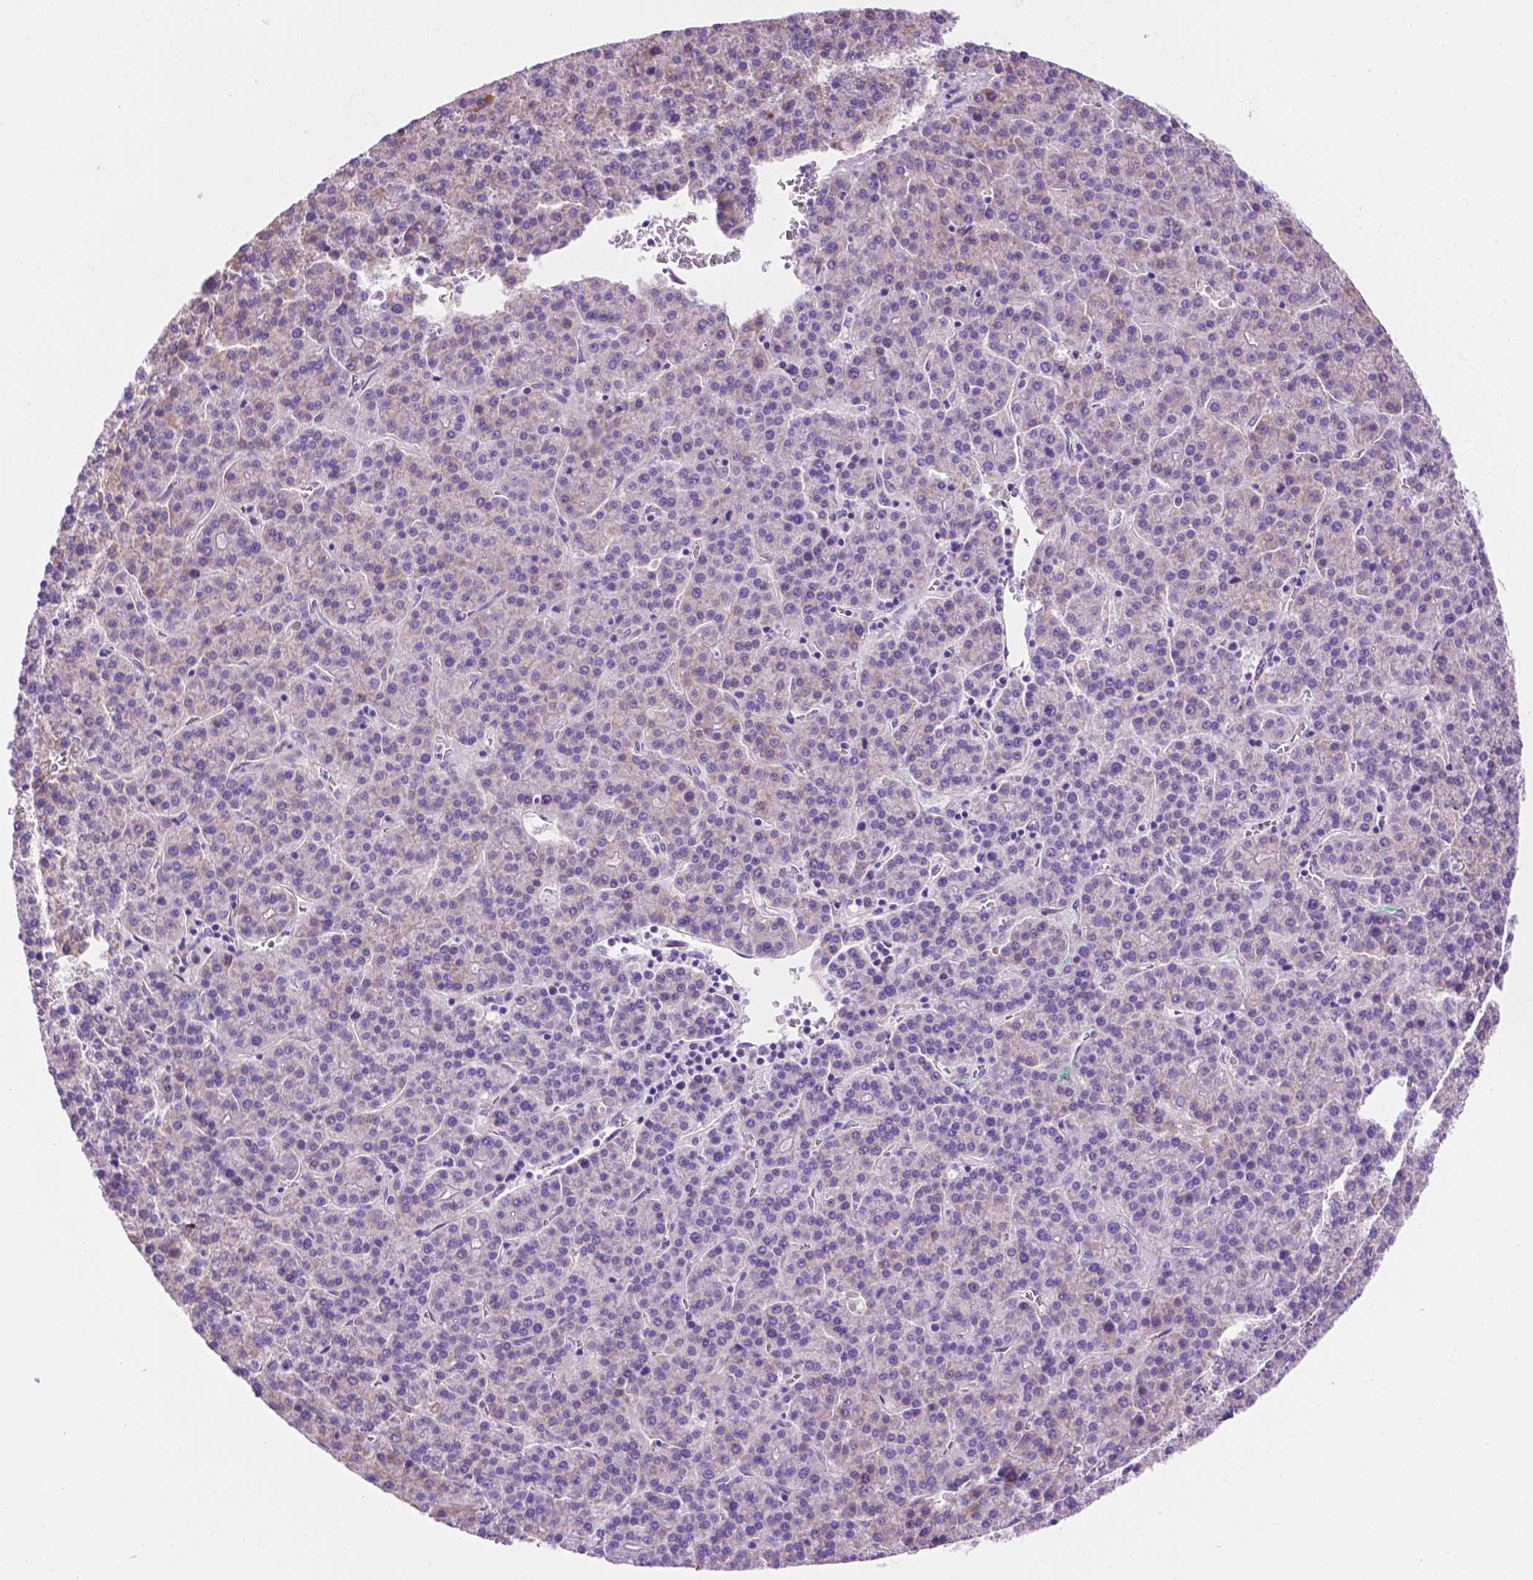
{"staining": {"intensity": "negative", "quantity": "none", "location": "none"}, "tissue": "liver cancer", "cell_type": "Tumor cells", "image_type": "cancer", "snomed": [{"axis": "morphology", "description": "Carcinoma, Hepatocellular, NOS"}, {"axis": "topography", "description": "Liver"}], "caption": "This is an immunohistochemistry image of liver cancer (hepatocellular carcinoma). There is no staining in tumor cells.", "gene": "CEACAM7", "patient": {"sex": "female", "age": 58}}